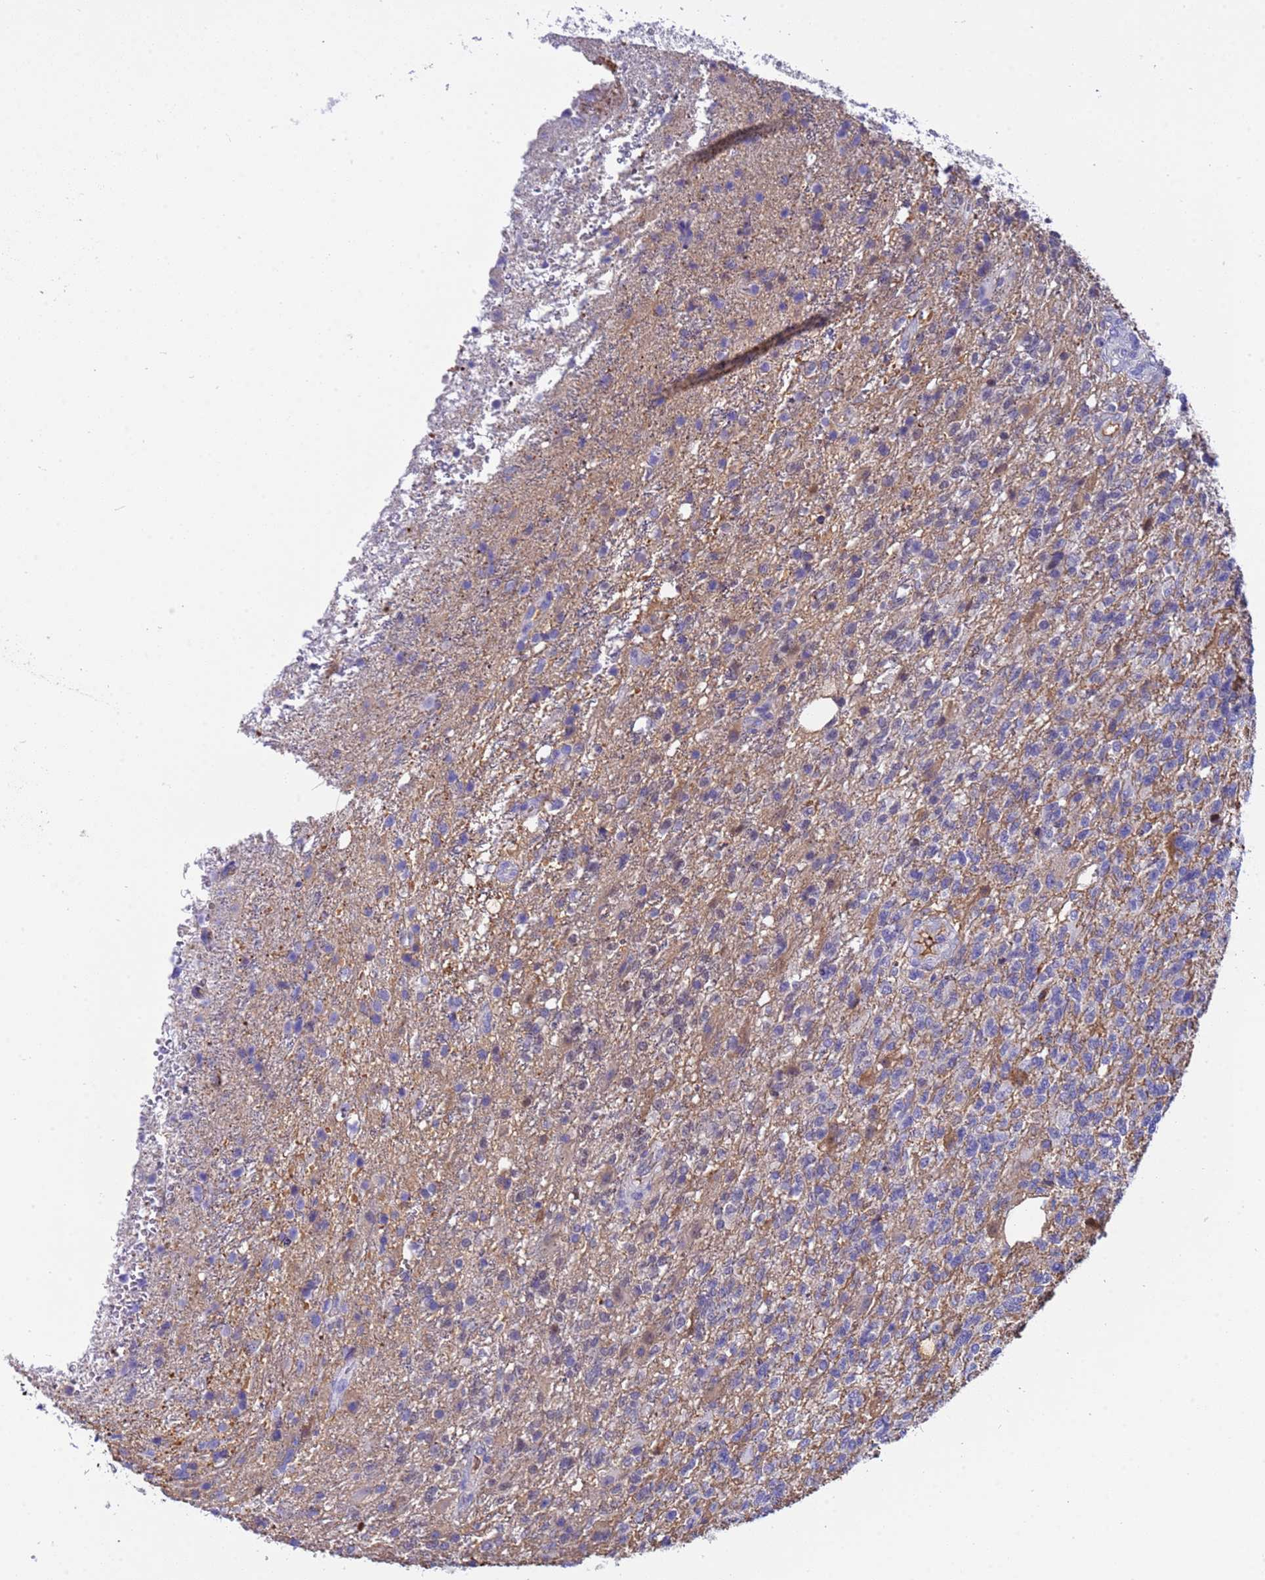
{"staining": {"intensity": "negative", "quantity": "none", "location": "none"}, "tissue": "glioma", "cell_type": "Tumor cells", "image_type": "cancer", "snomed": [{"axis": "morphology", "description": "Glioma, malignant, High grade"}, {"axis": "topography", "description": "Brain"}], "caption": "DAB immunohistochemical staining of malignant glioma (high-grade) shows no significant positivity in tumor cells.", "gene": "H1-7", "patient": {"sex": "male", "age": 56}}